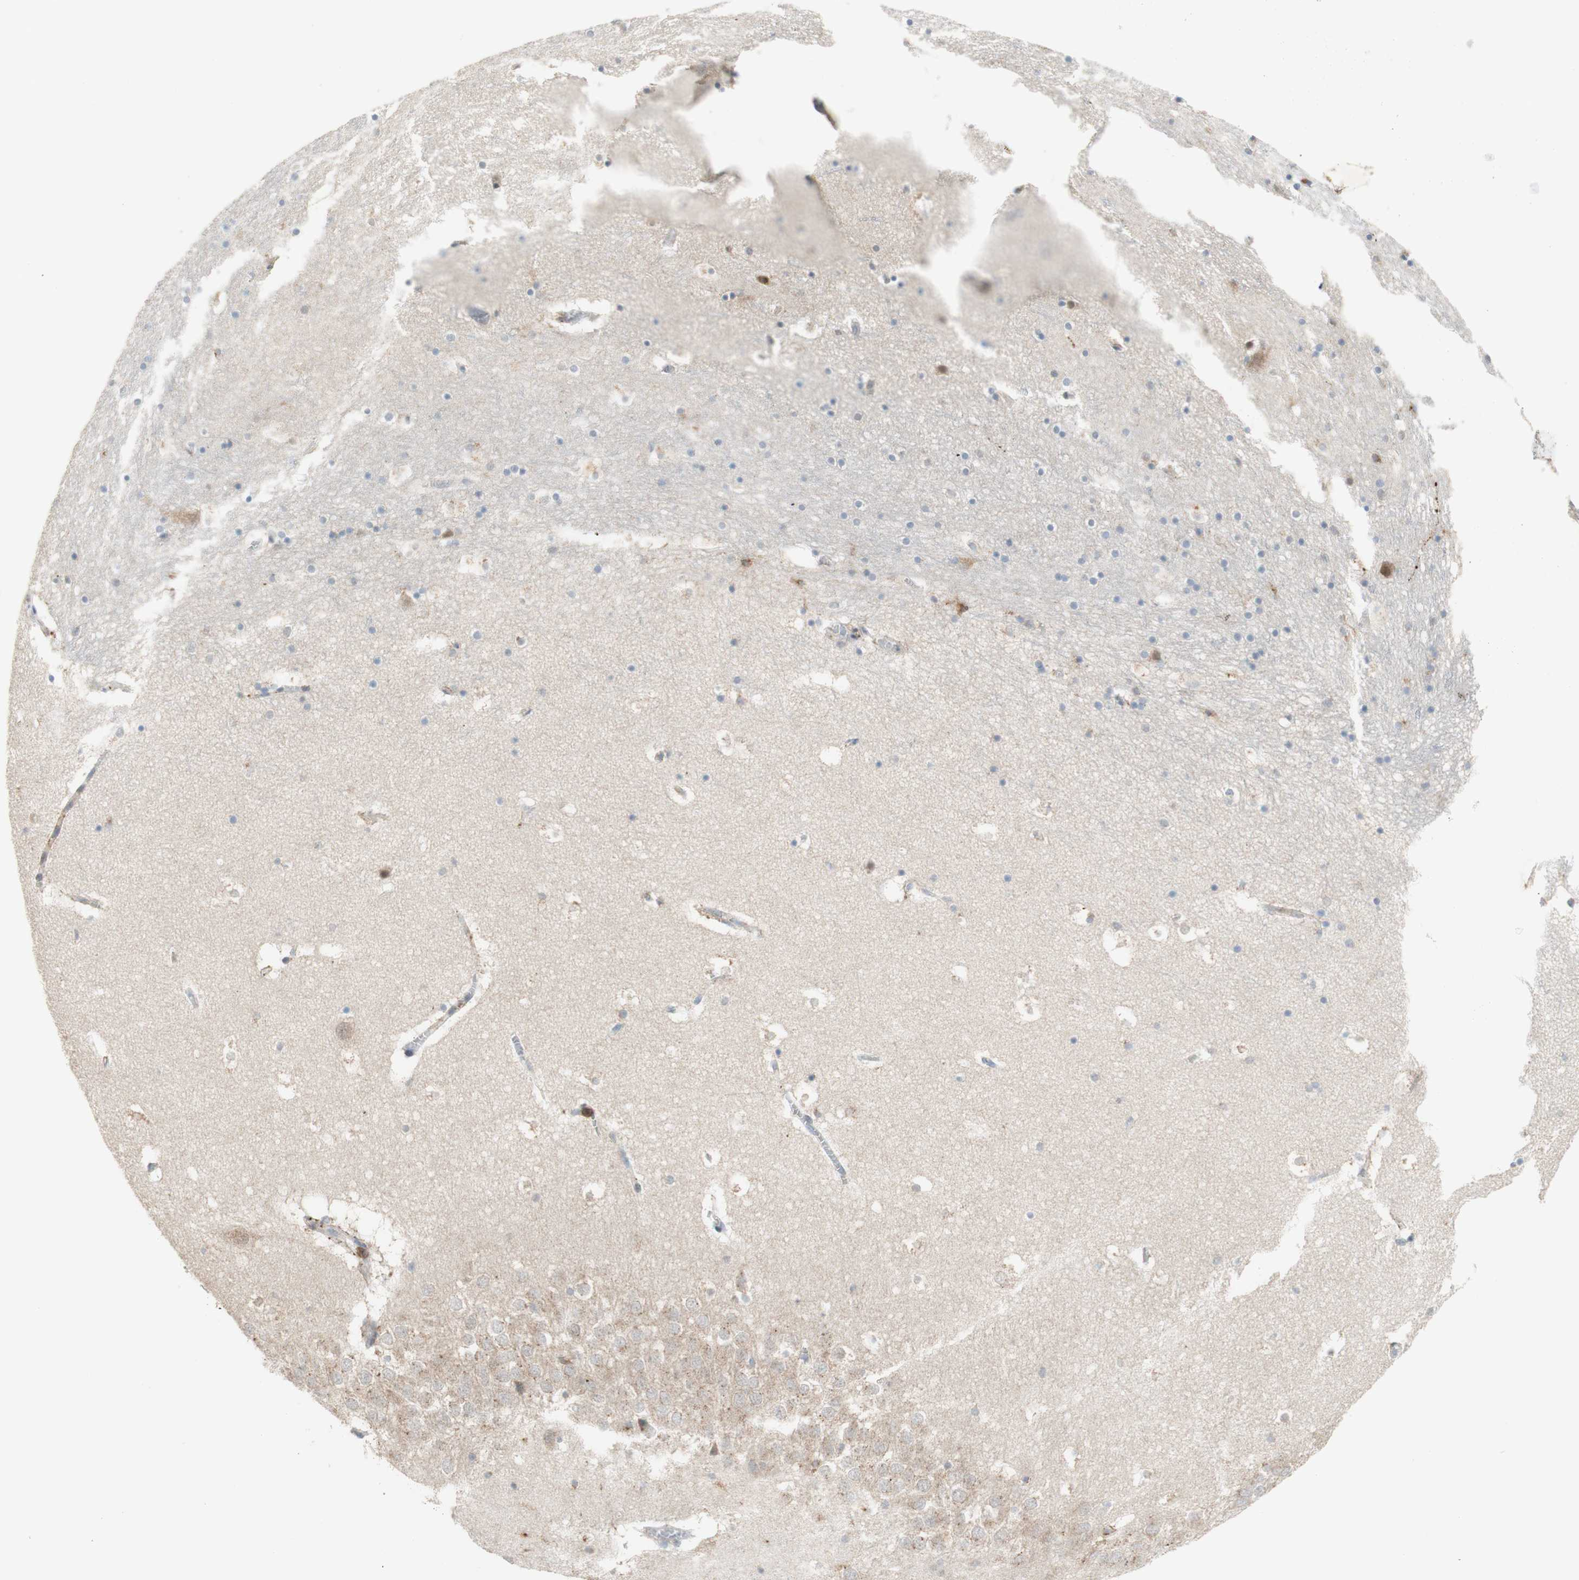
{"staining": {"intensity": "weak", "quantity": "25%-75%", "location": "cytoplasmic/membranous"}, "tissue": "hippocampus", "cell_type": "Glial cells", "image_type": "normal", "snomed": [{"axis": "morphology", "description": "Normal tissue, NOS"}, {"axis": "topography", "description": "Hippocampus"}], "caption": "Weak cytoplasmic/membranous expression for a protein is appreciated in about 25%-75% of glial cells of normal hippocampus using immunohistochemistry (IHC).", "gene": "GAPT", "patient": {"sex": "male", "age": 45}}